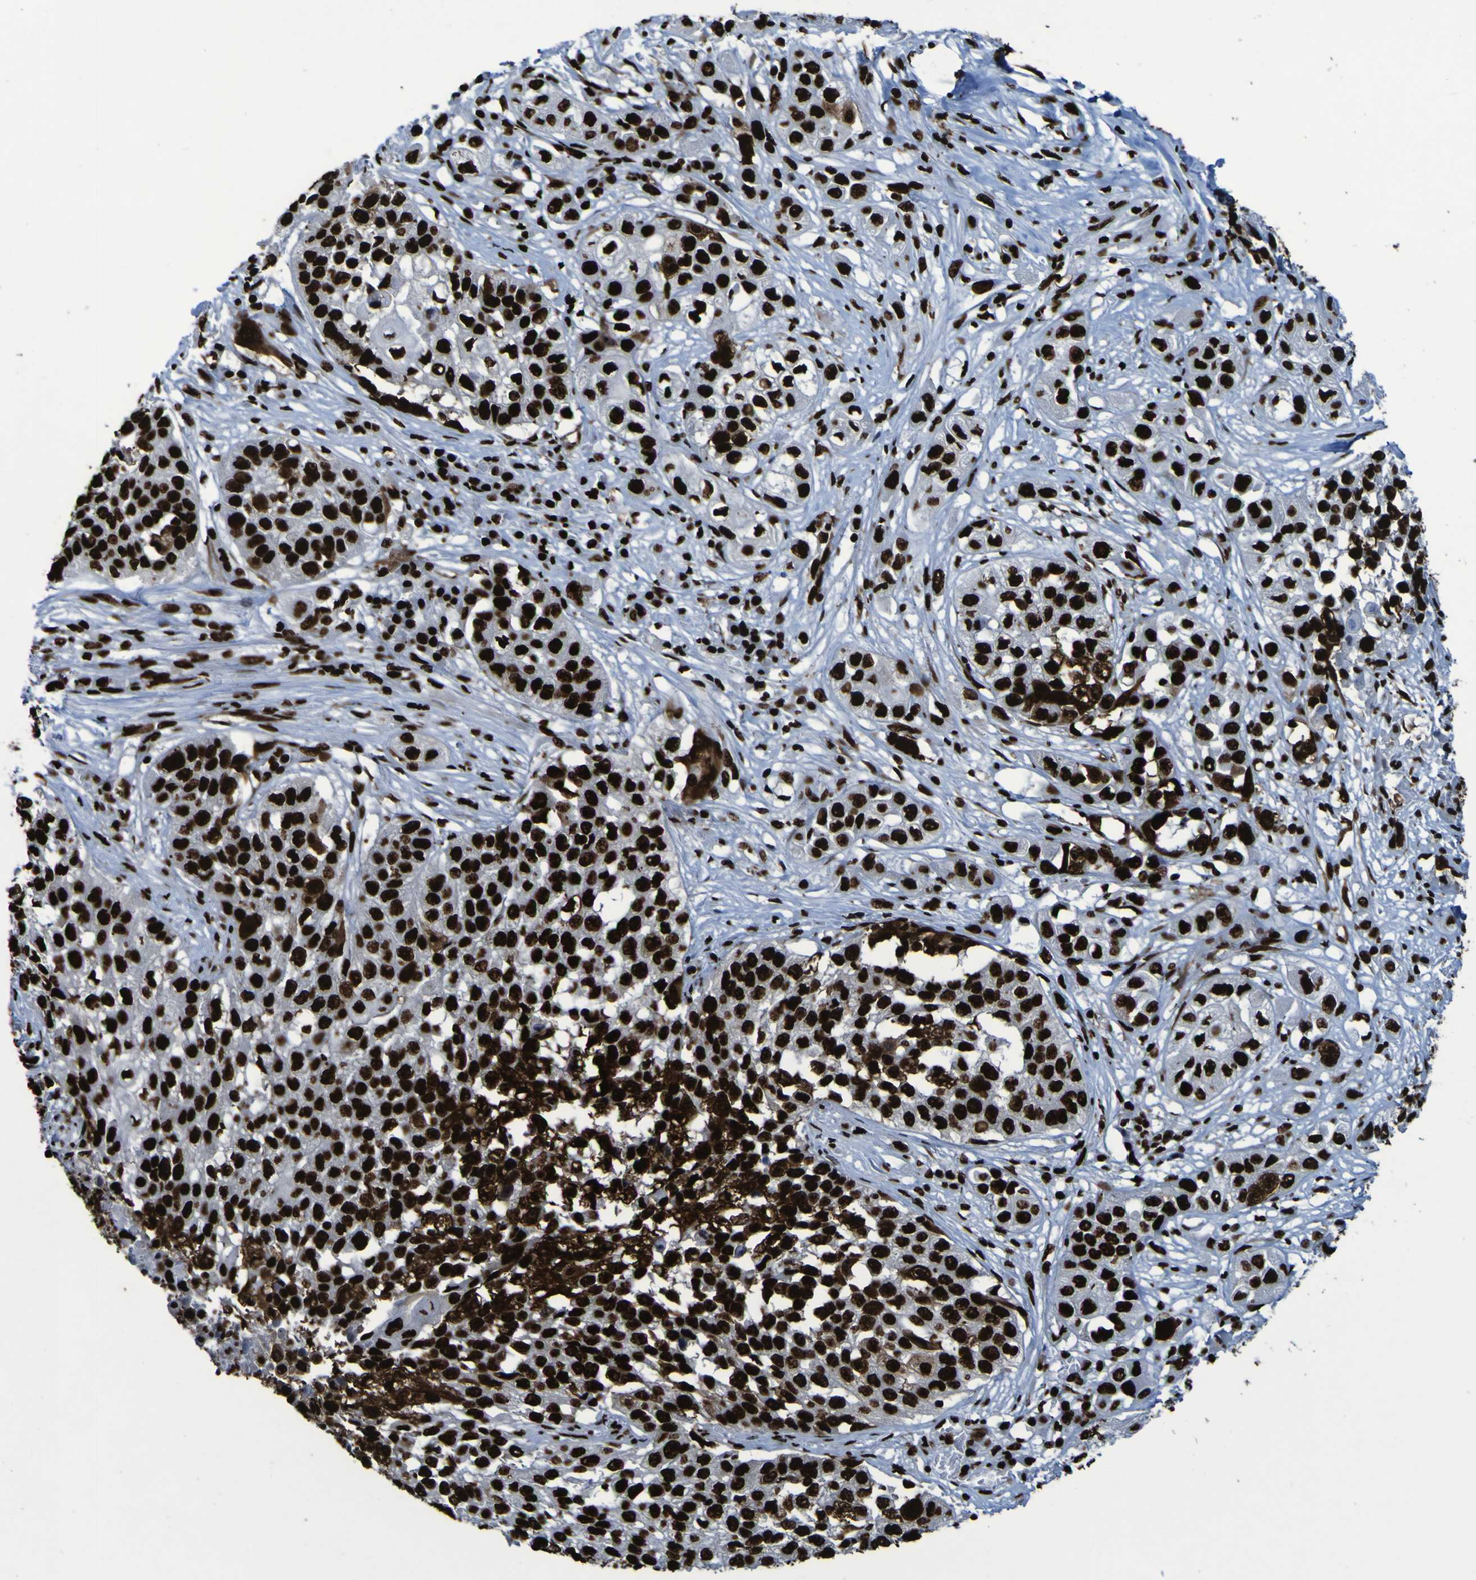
{"staining": {"intensity": "strong", "quantity": ">75%", "location": "nuclear"}, "tissue": "lung cancer", "cell_type": "Tumor cells", "image_type": "cancer", "snomed": [{"axis": "morphology", "description": "Squamous cell carcinoma, NOS"}, {"axis": "topography", "description": "Lung"}], "caption": "Immunohistochemistry (DAB) staining of lung cancer (squamous cell carcinoma) displays strong nuclear protein staining in about >75% of tumor cells.", "gene": "NPM1", "patient": {"sex": "male", "age": 71}}